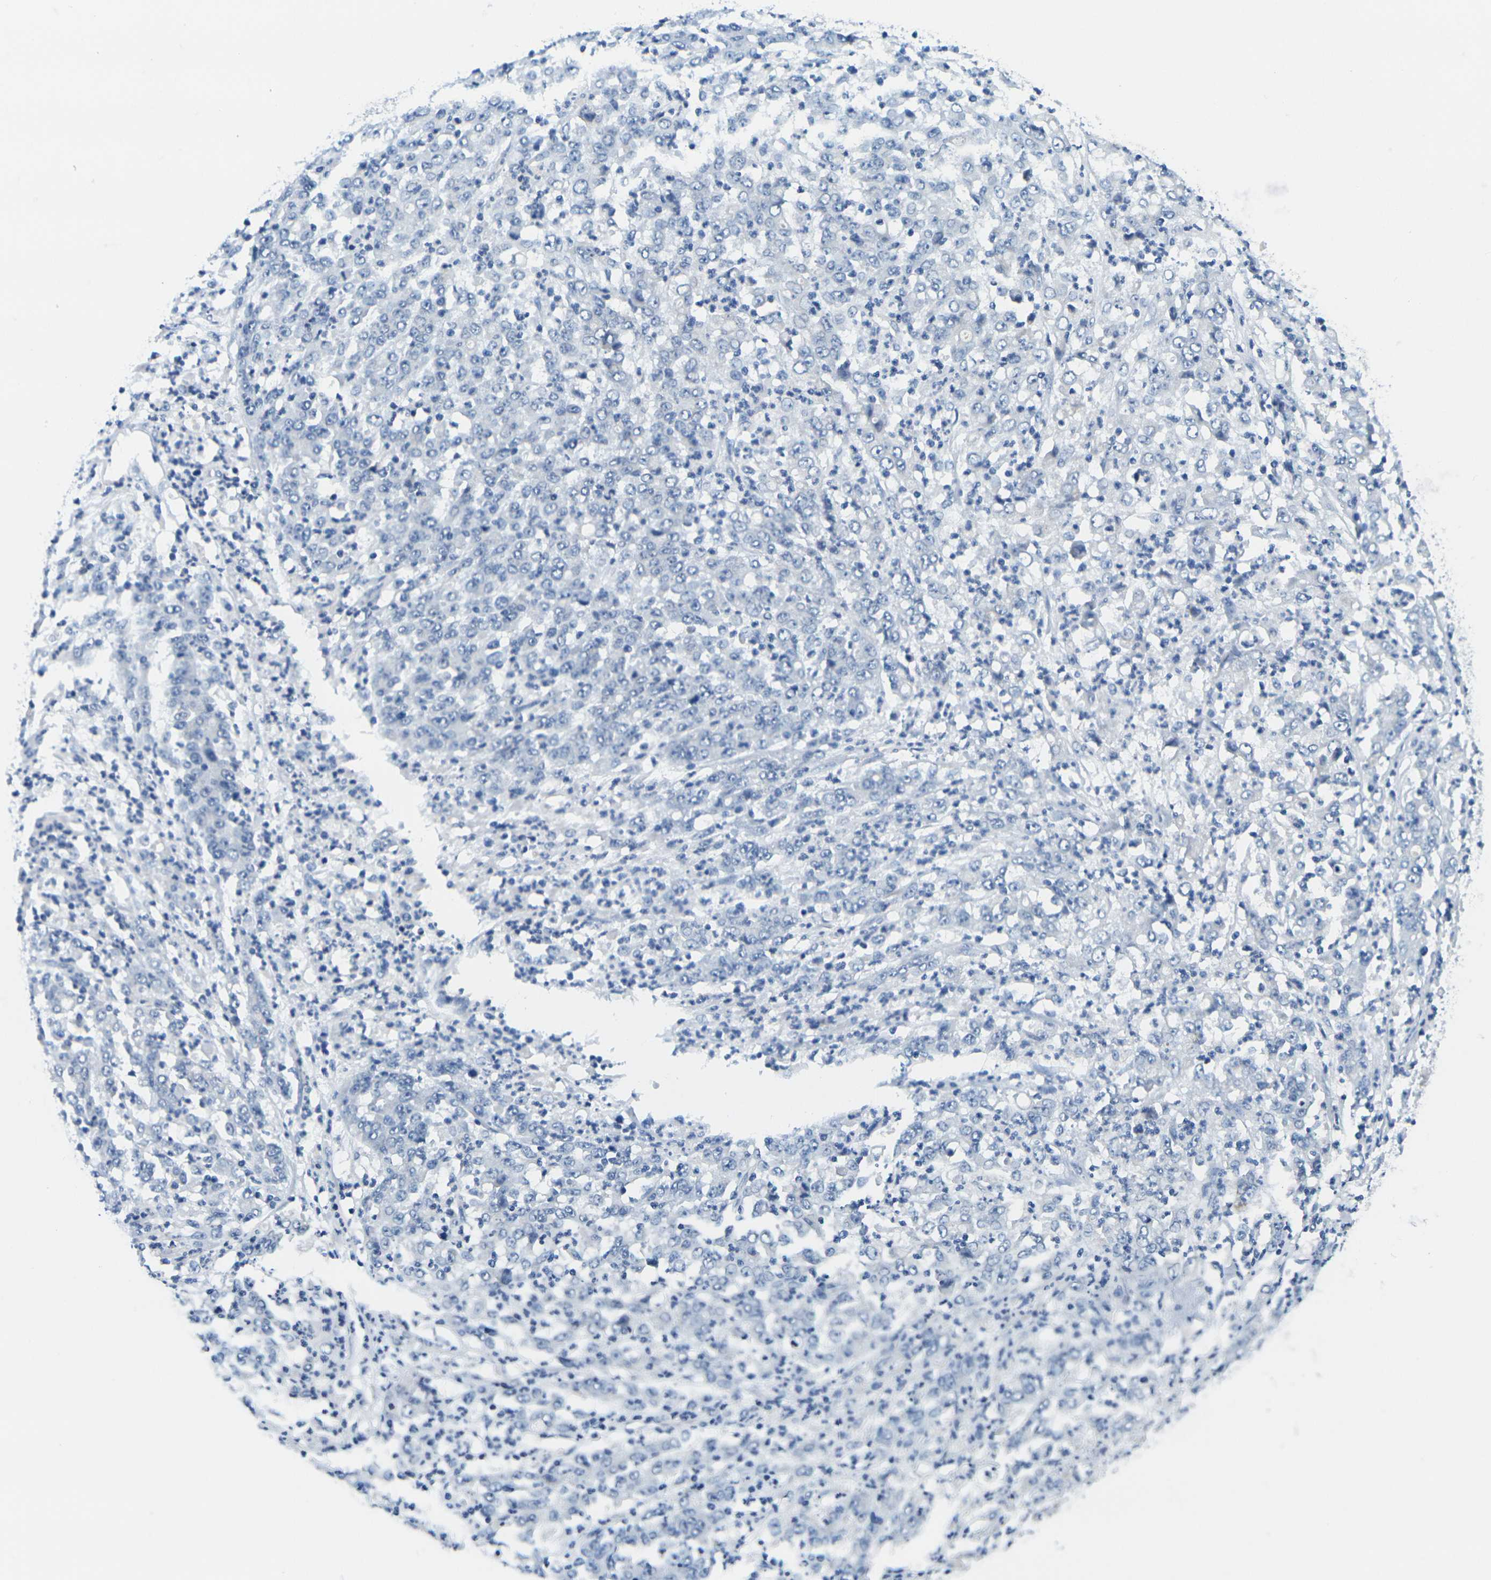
{"staining": {"intensity": "negative", "quantity": "none", "location": "none"}, "tissue": "stomach cancer", "cell_type": "Tumor cells", "image_type": "cancer", "snomed": [{"axis": "morphology", "description": "Adenocarcinoma, NOS"}, {"axis": "topography", "description": "Stomach, lower"}], "caption": "Tumor cells show no significant protein positivity in stomach cancer. The staining is performed using DAB (3,3'-diaminobenzidine) brown chromogen with nuclei counter-stained in using hematoxylin.", "gene": "FAM3D", "patient": {"sex": "female", "age": 71}}